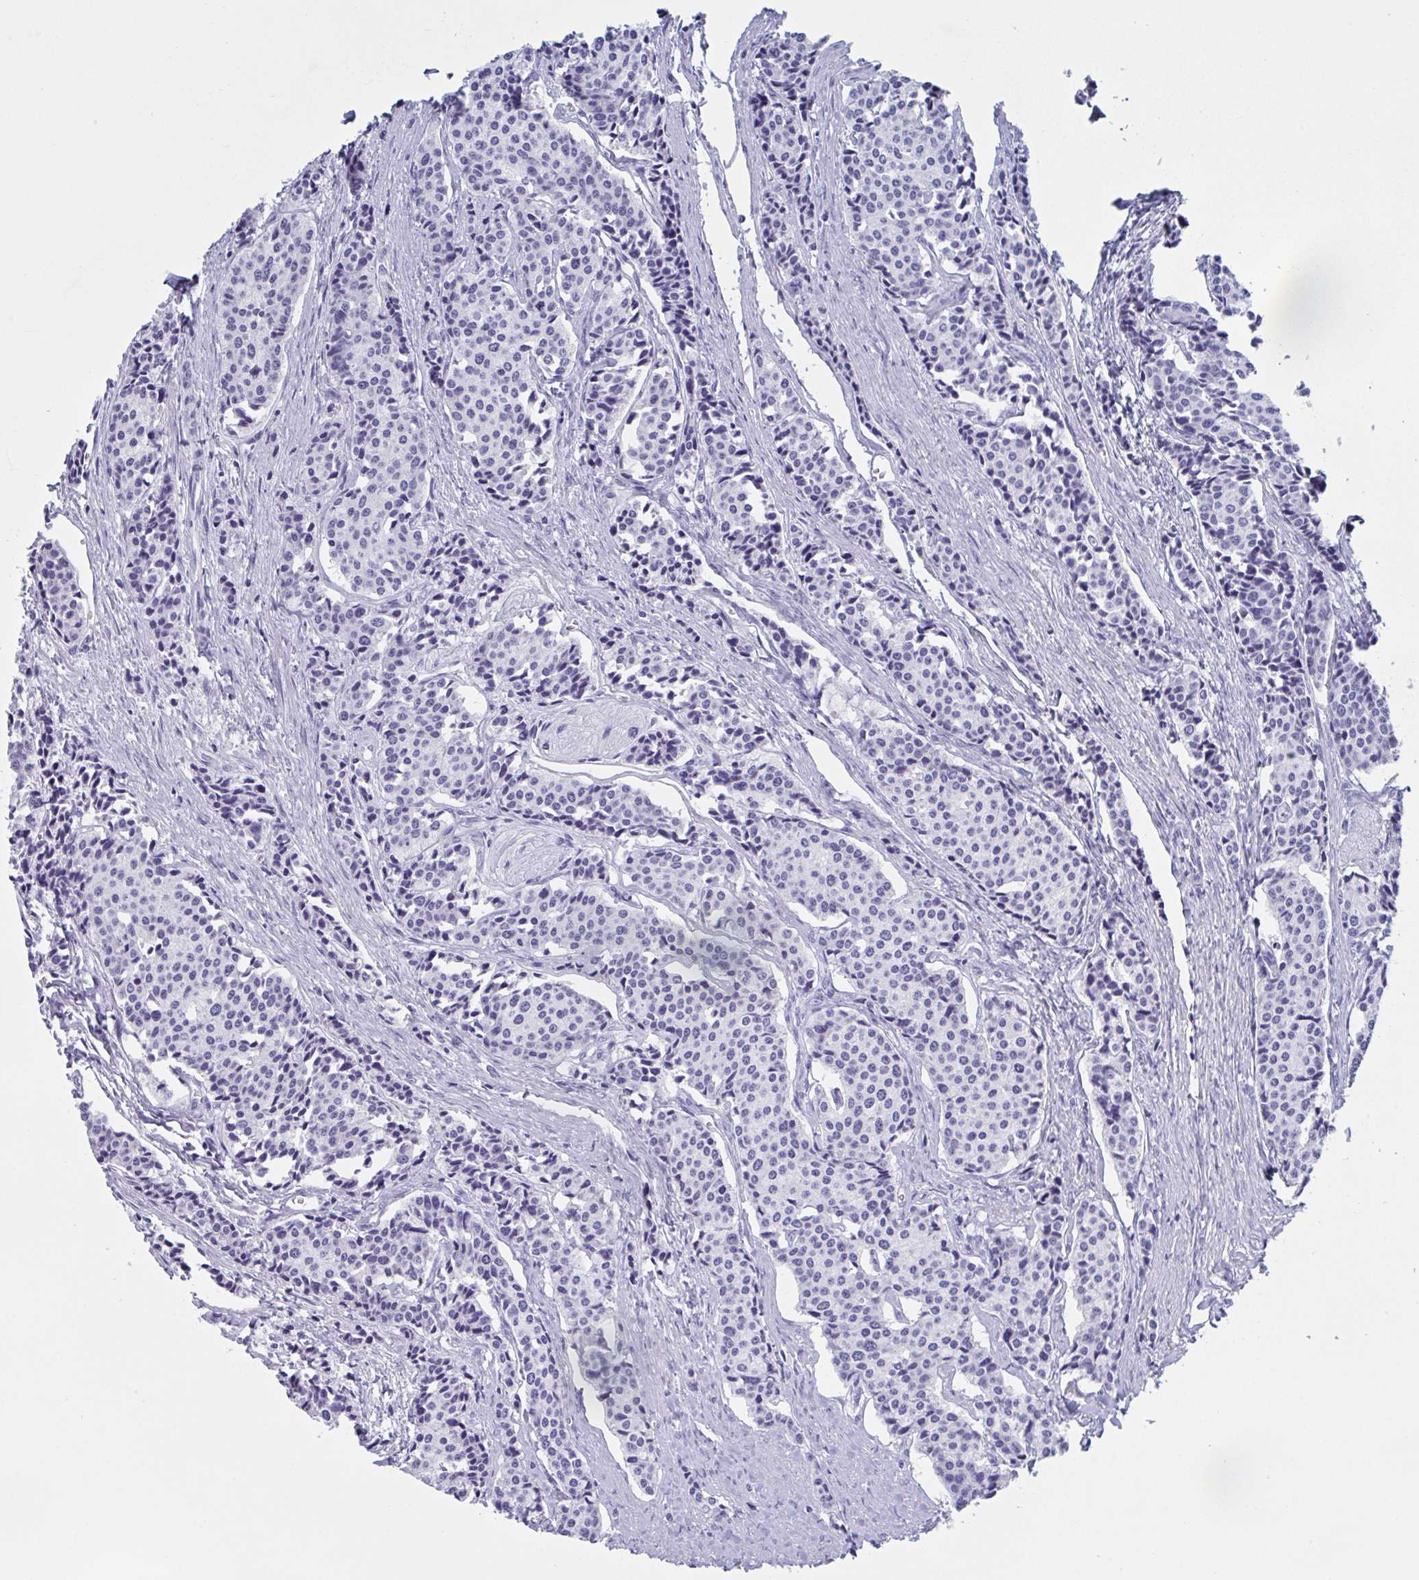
{"staining": {"intensity": "negative", "quantity": "none", "location": "none"}, "tissue": "carcinoid", "cell_type": "Tumor cells", "image_type": "cancer", "snomed": [{"axis": "morphology", "description": "Carcinoid, malignant, NOS"}, {"axis": "topography", "description": "Small intestine"}], "caption": "IHC of malignant carcinoid demonstrates no expression in tumor cells.", "gene": "CDX4", "patient": {"sex": "male", "age": 73}}